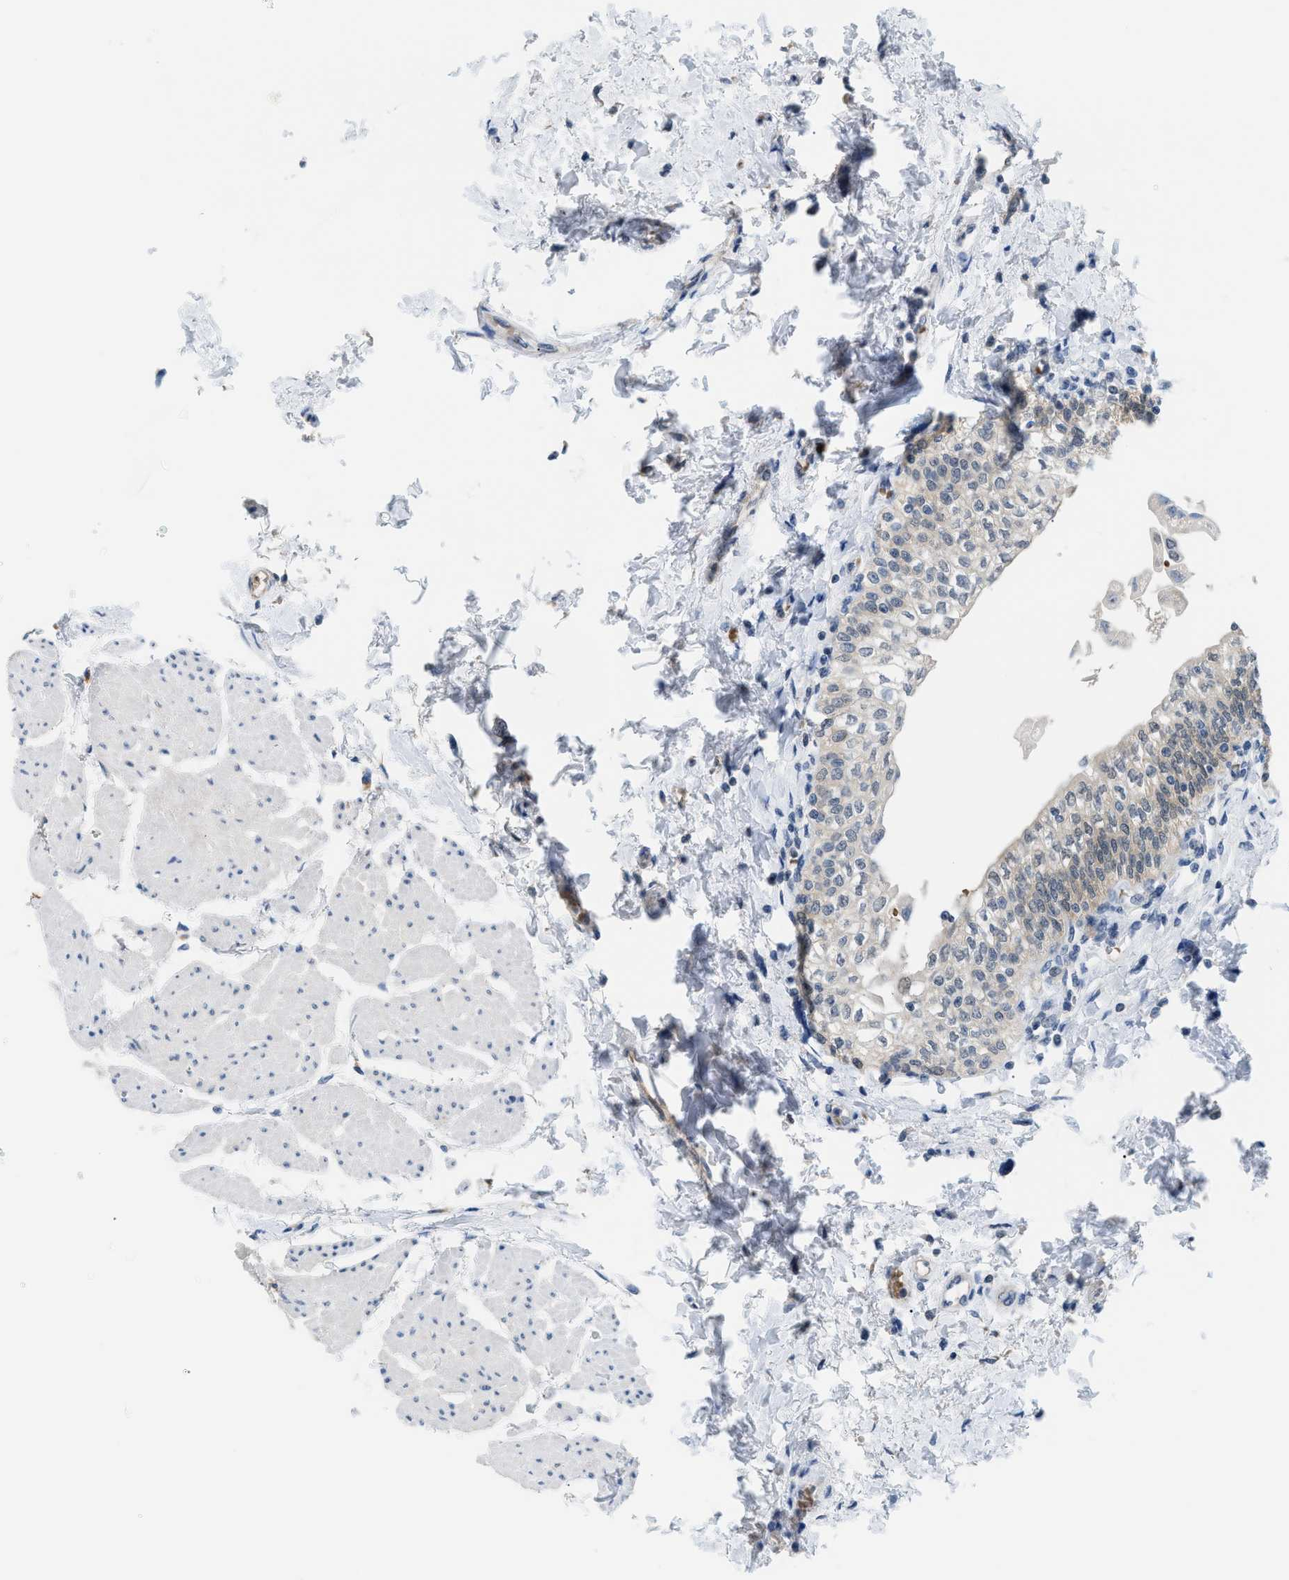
{"staining": {"intensity": "weak", "quantity": "25%-75%", "location": "cytoplasmic/membranous"}, "tissue": "urinary bladder", "cell_type": "Urothelial cells", "image_type": "normal", "snomed": [{"axis": "morphology", "description": "Normal tissue, NOS"}, {"axis": "topography", "description": "Urinary bladder"}], "caption": "The histopathology image shows staining of unremarkable urinary bladder, revealing weak cytoplasmic/membranous protein staining (brown color) within urothelial cells. (DAB IHC, brown staining for protein, blue staining for nuclei).", "gene": "PSAT1", "patient": {"sex": "male", "age": 55}}